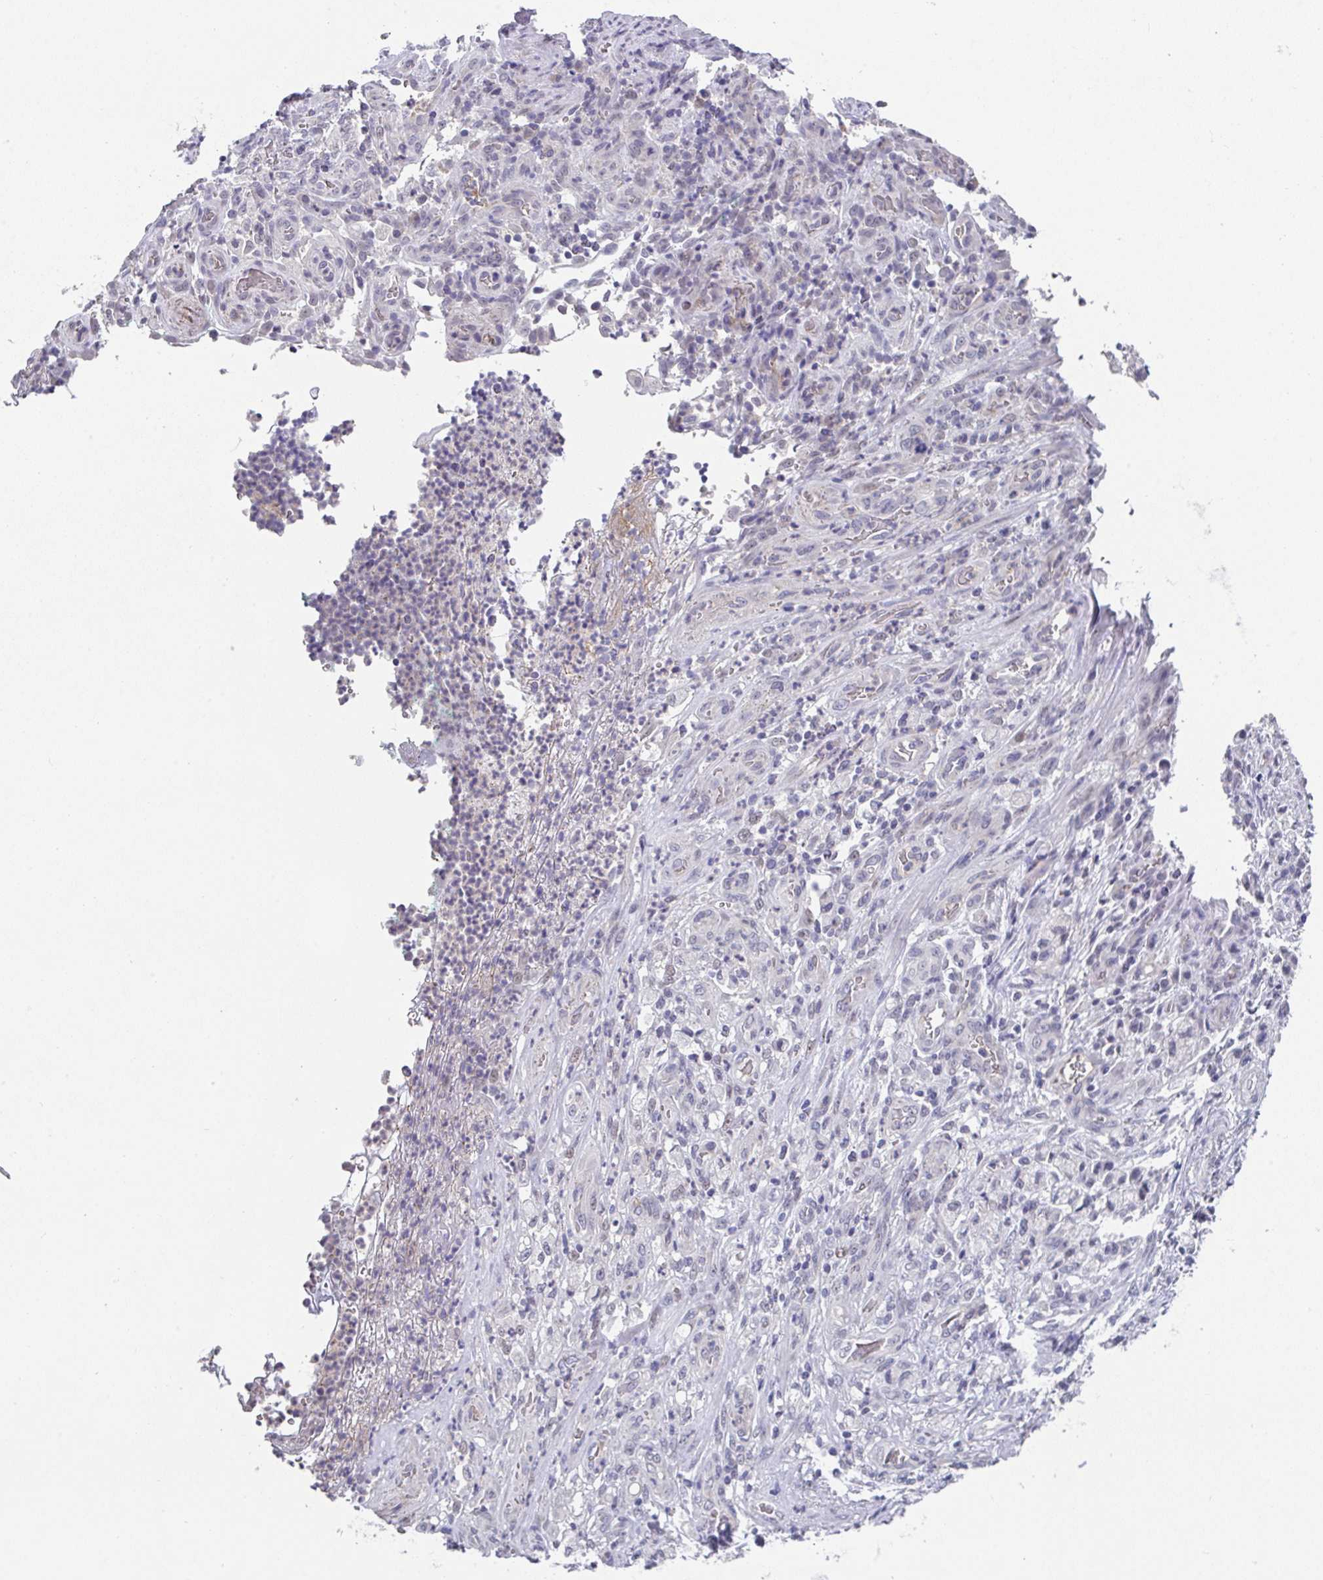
{"staining": {"intensity": "negative", "quantity": "none", "location": "none"}, "tissue": "stomach cancer", "cell_type": "Tumor cells", "image_type": "cancer", "snomed": [{"axis": "morphology", "description": "Adenocarcinoma, NOS"}, {"axis": "topography", "description": "Stomach"}], "caption": "An immunohistochemistry (IHC) histopathology image of stomach cancer is shown. There is no staining in tumor cells of stomach cancer. The staining was performed using DAB (3,3'-diaminobenzidine) to visualize the protein expression in brown, while the nuclei were stained in blue with hematoxylin (Magnification: 20x).", "gene": "GLTPD2", "patient": {"sex": "male", "age": 77}}